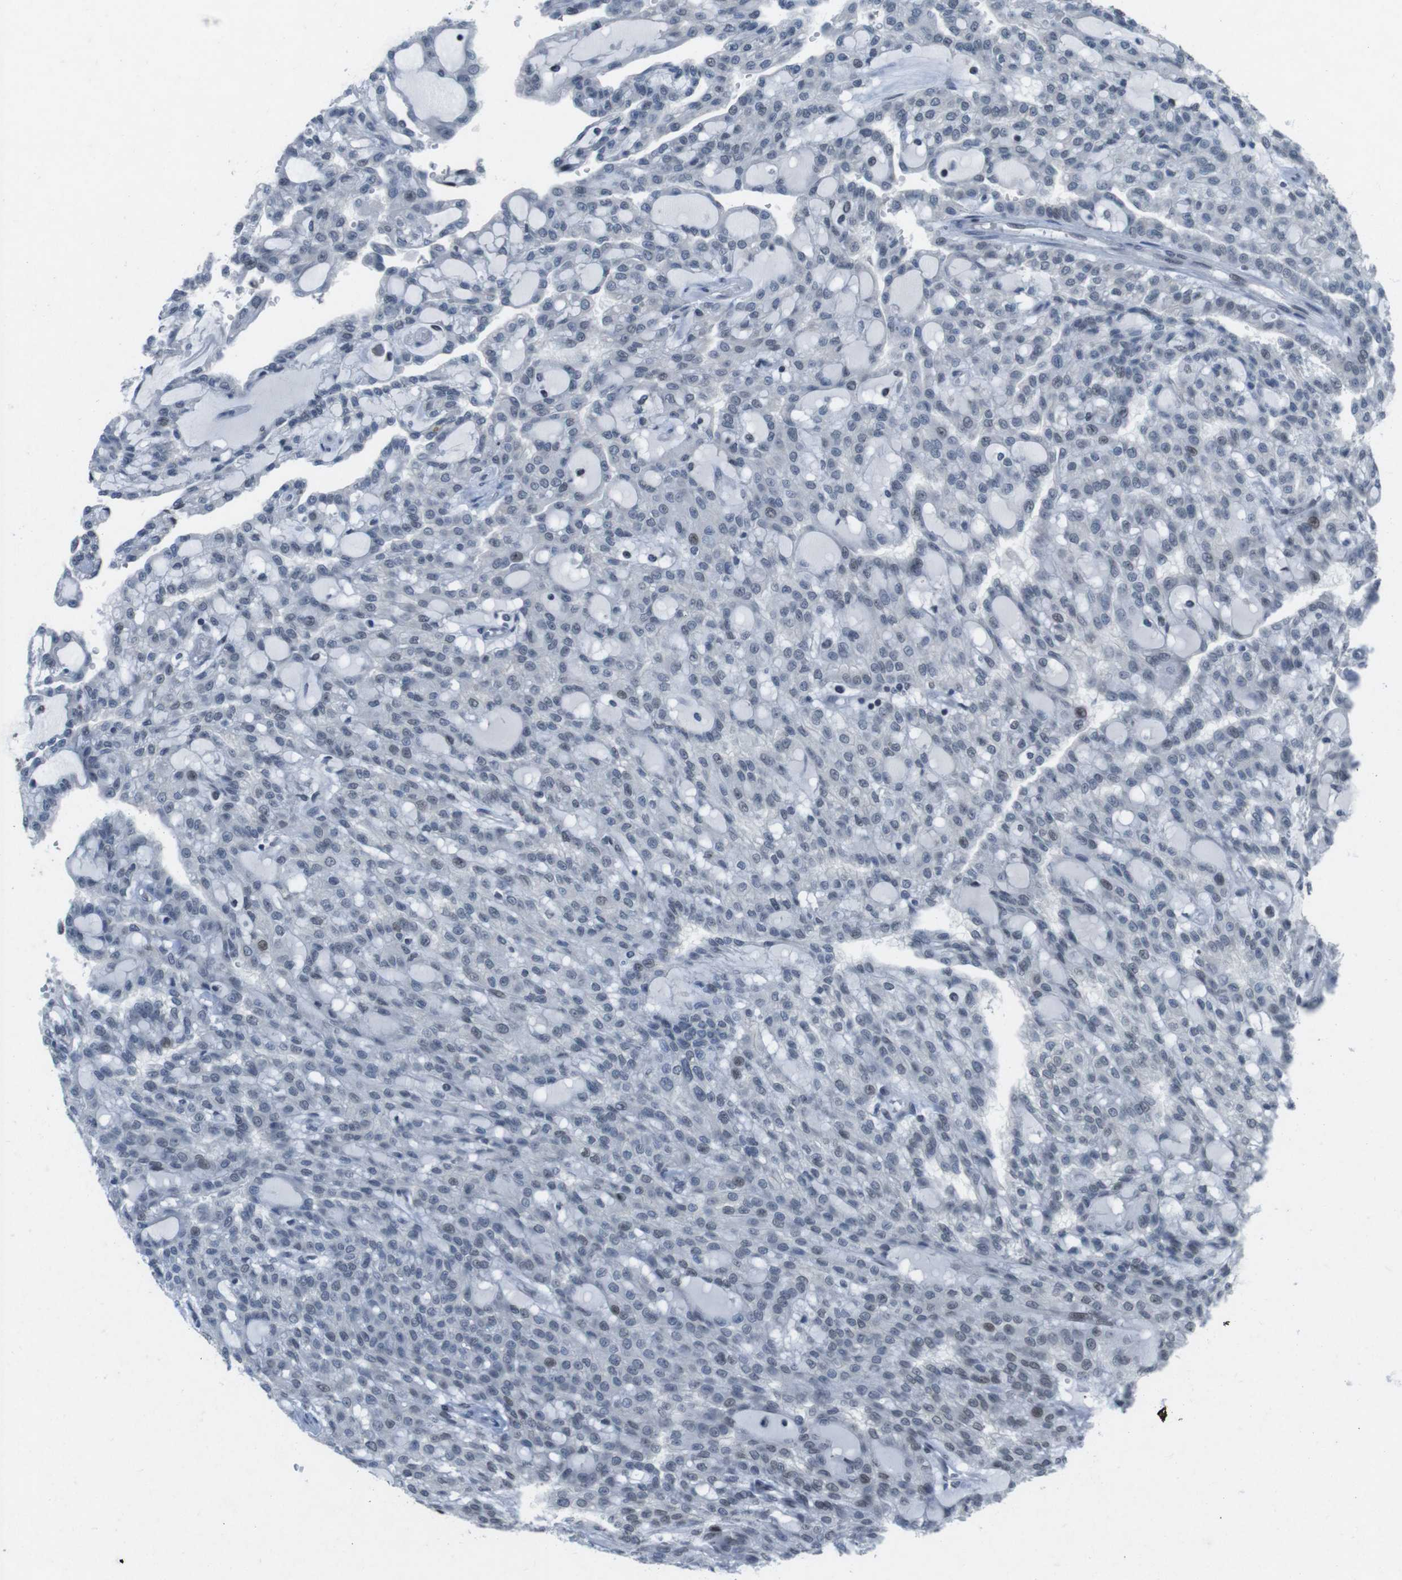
{"staining": {"intensity": "weak", "quantity": "<25%", "location": "nuclear"}, "tissue": "renal cancer", "cell_type": "Tumor cells", "image_type": "cancer", "snomed": [{"axis": "morphology", "description": "Adenocarcinoma, NOS"}, {"axis": "topography", "description": "Kidney"}], "caption": "A micrograph of adenocarcinoma (renal) stained for a protein demonstrates no brown staining in tumor cells. The staining was performed using DAB (3,3'-diaminobenzidine) to visualize the protein expression in brown, while the nuclei were stained in blue with hematoxylin (Magnification: 20x).", "gene": "MAD1L1", "patient": {"sex": "male", "age": 63}}